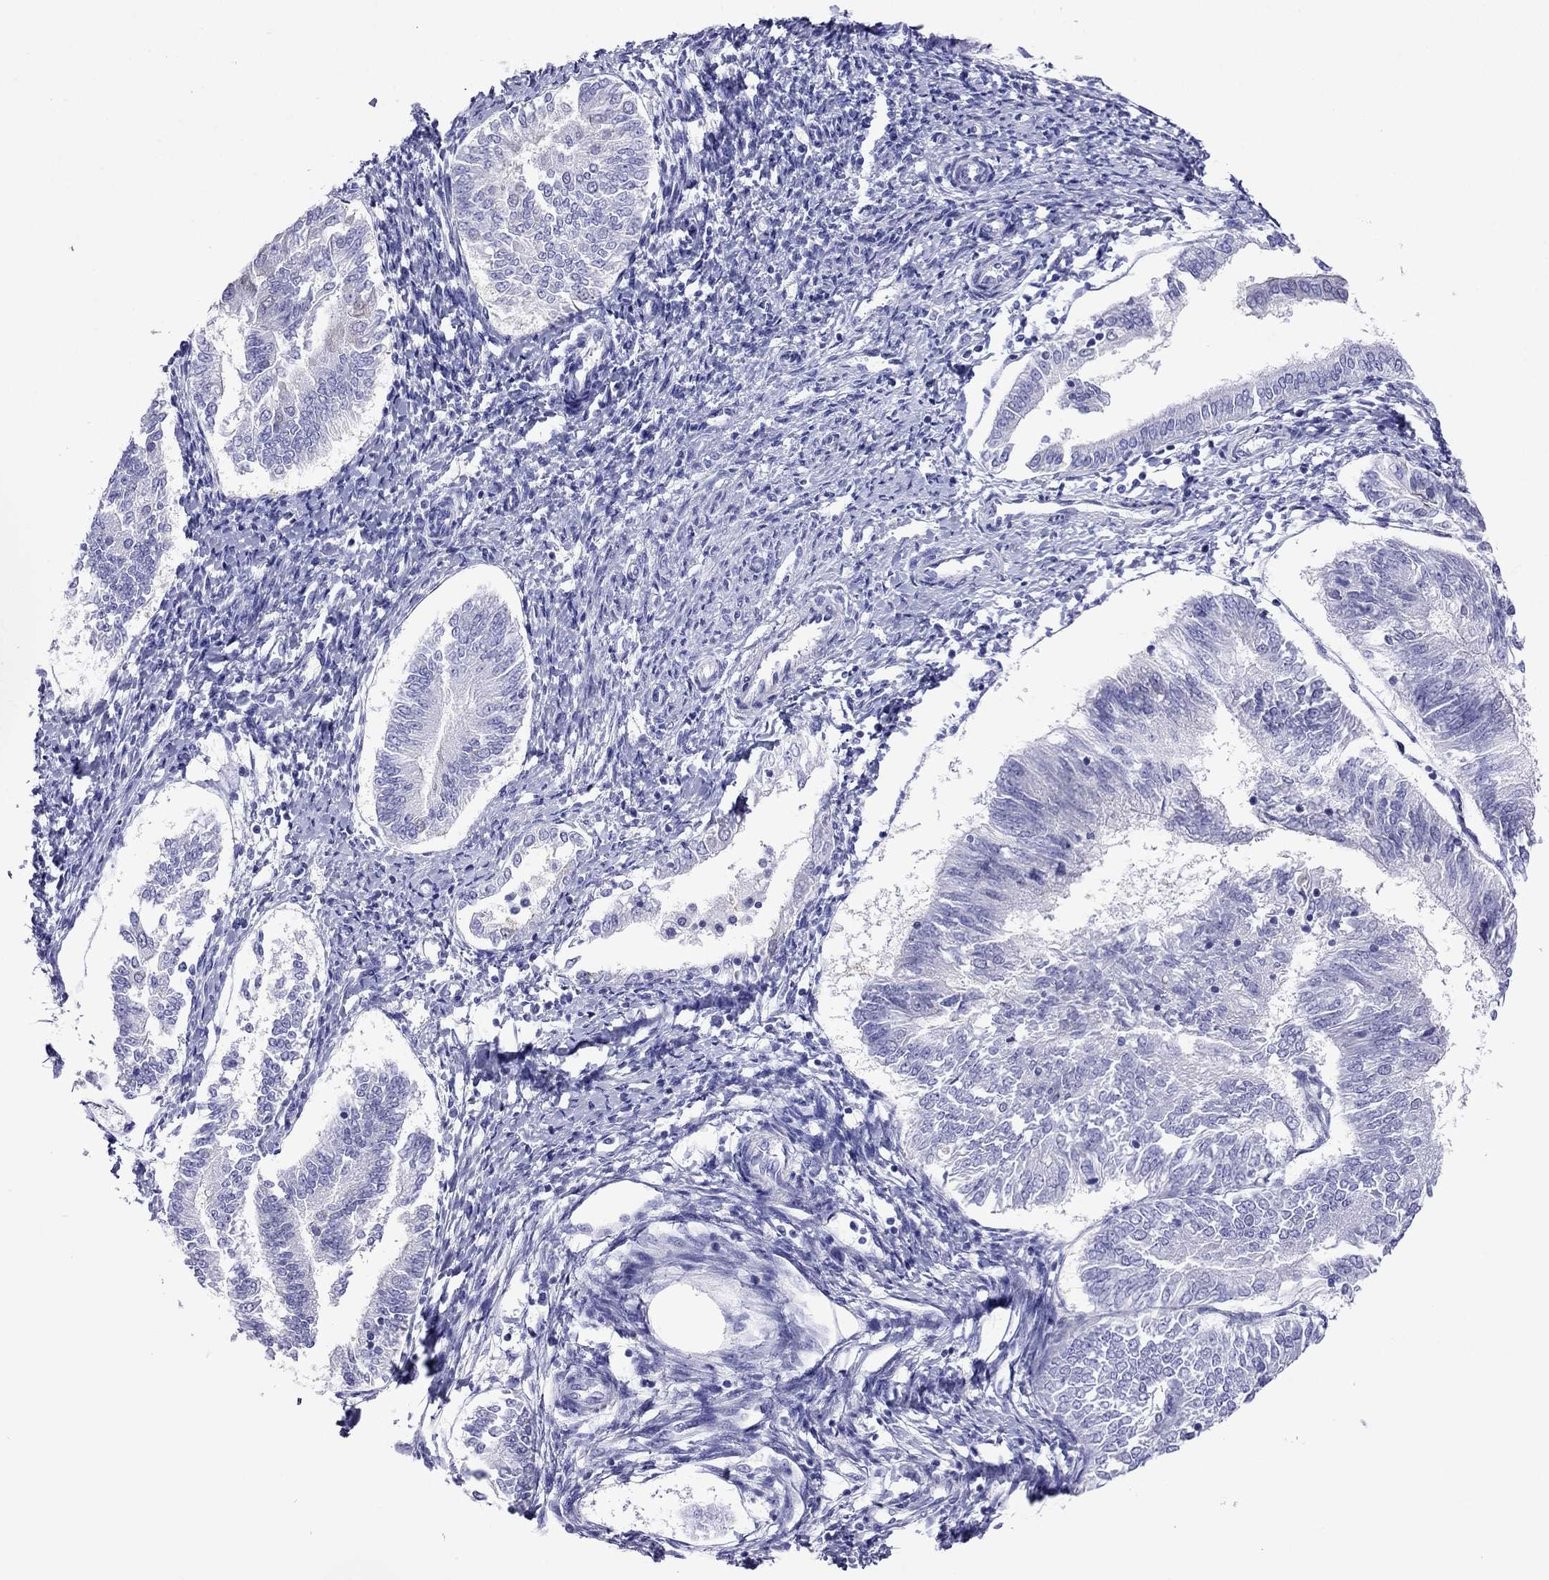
{"staining": {"intensity": "negative", "quantity": "none", "location": "none"}, "tissue": "endometrial cancer", "cell_type": "Tumor cells", "image_type": "cancer", "snomed": [{"axis": "morphology", "description": "Adenocarcinoma, NOS"}, {"axis": "topography", "description": "Endometrium"}], "caption": "Protein analysis of adenocarcinoma (endometrial) displays no significant positivity in tumor cells.", "gene": "PCDHA6", "patient": {"sex": "female", "age": 58}}